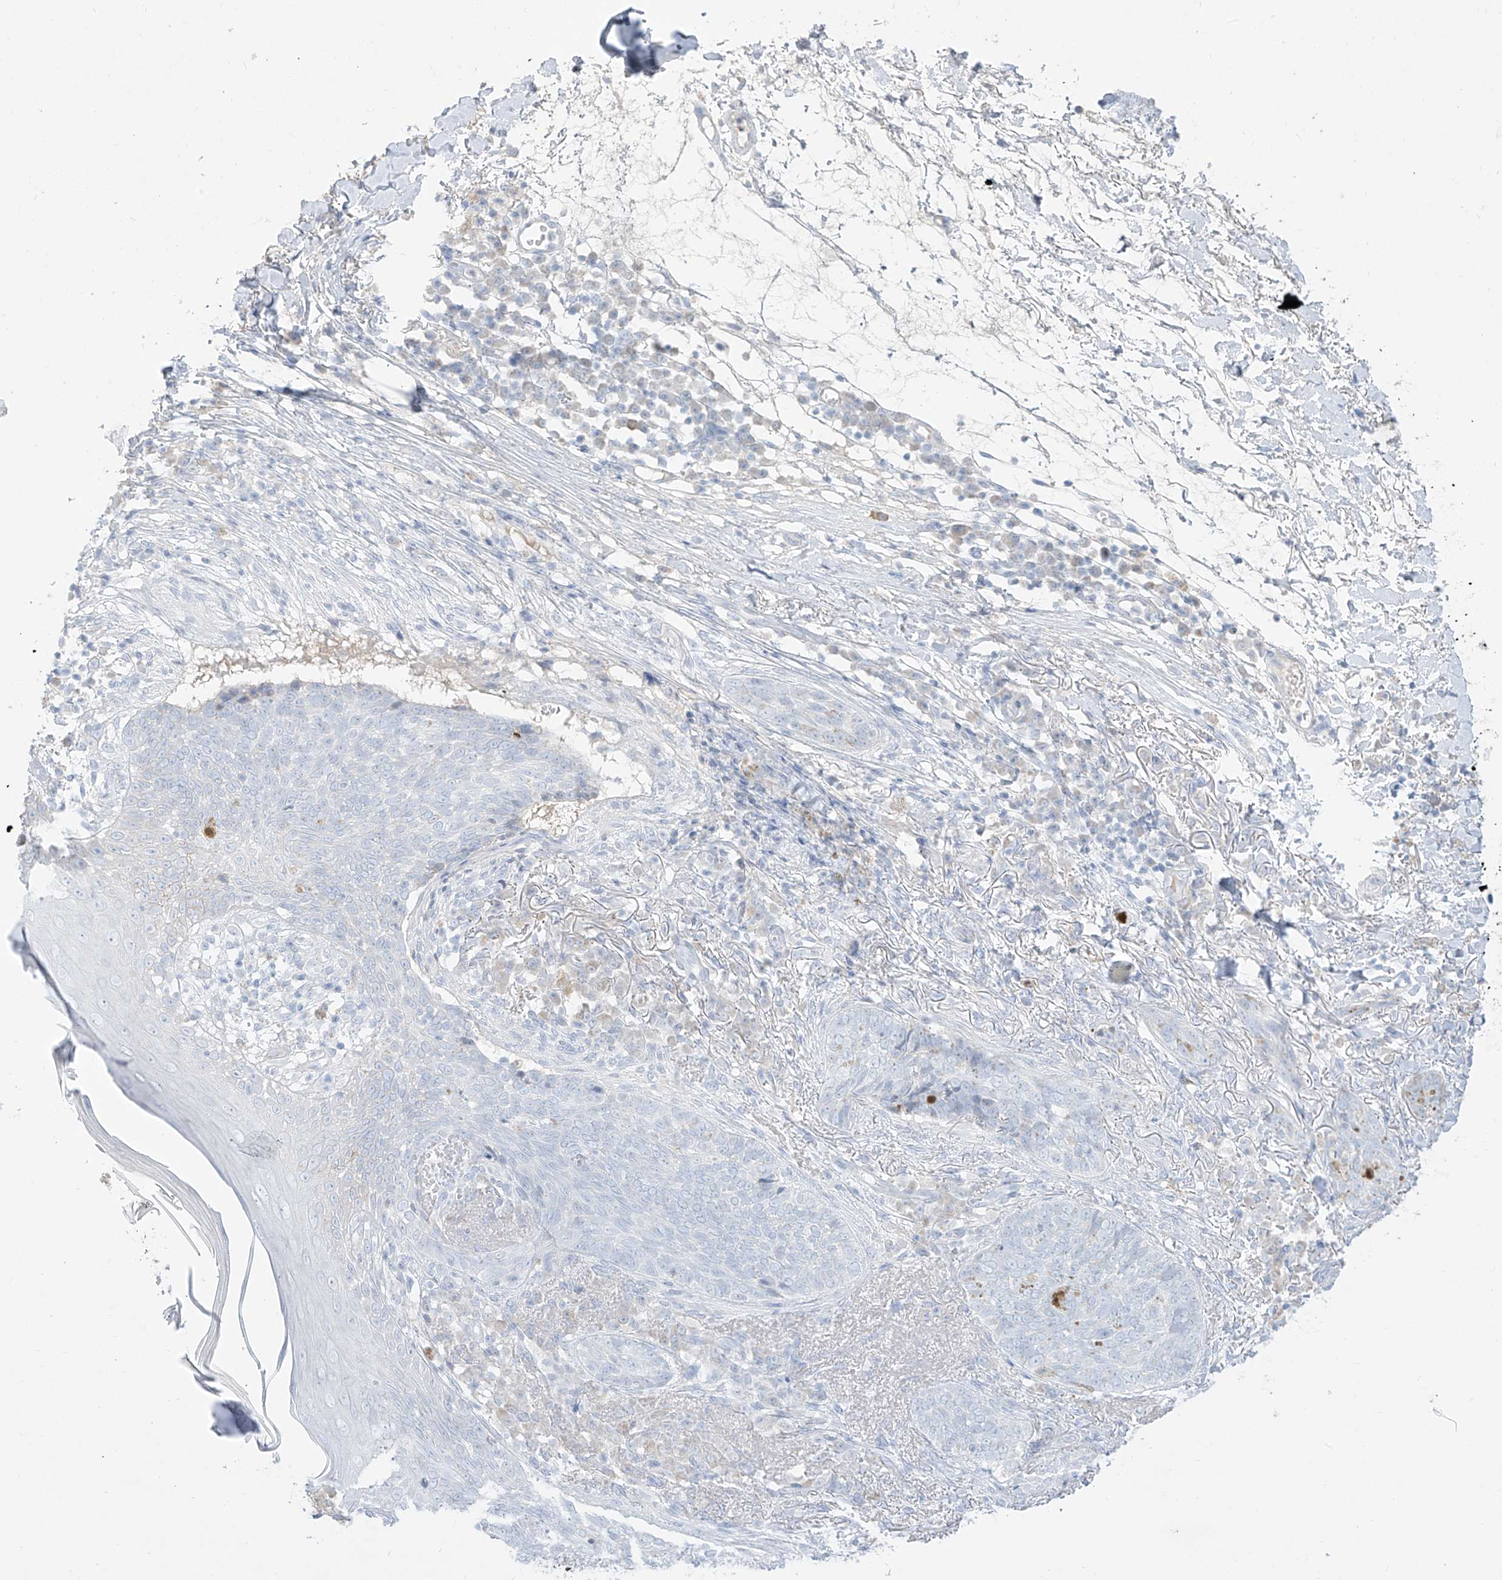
{"staining": {"intensity": "negative", "quantity": "none", "location": "none"}, "tissue": "skin cancer", "cell_type": "Tumor cells", "image_type": "cancer", "snomed": [{"axis": "morphology", "description": "Basal cell carcinoma"}, {"axis": "topography", "description": "Skin"}], "caption": "IHC of human basal cell carcinoma (skin) exhibits no staining in tumor cells.", "gene": "TGM4", "patient": {"sex": "male", "age": 85}}